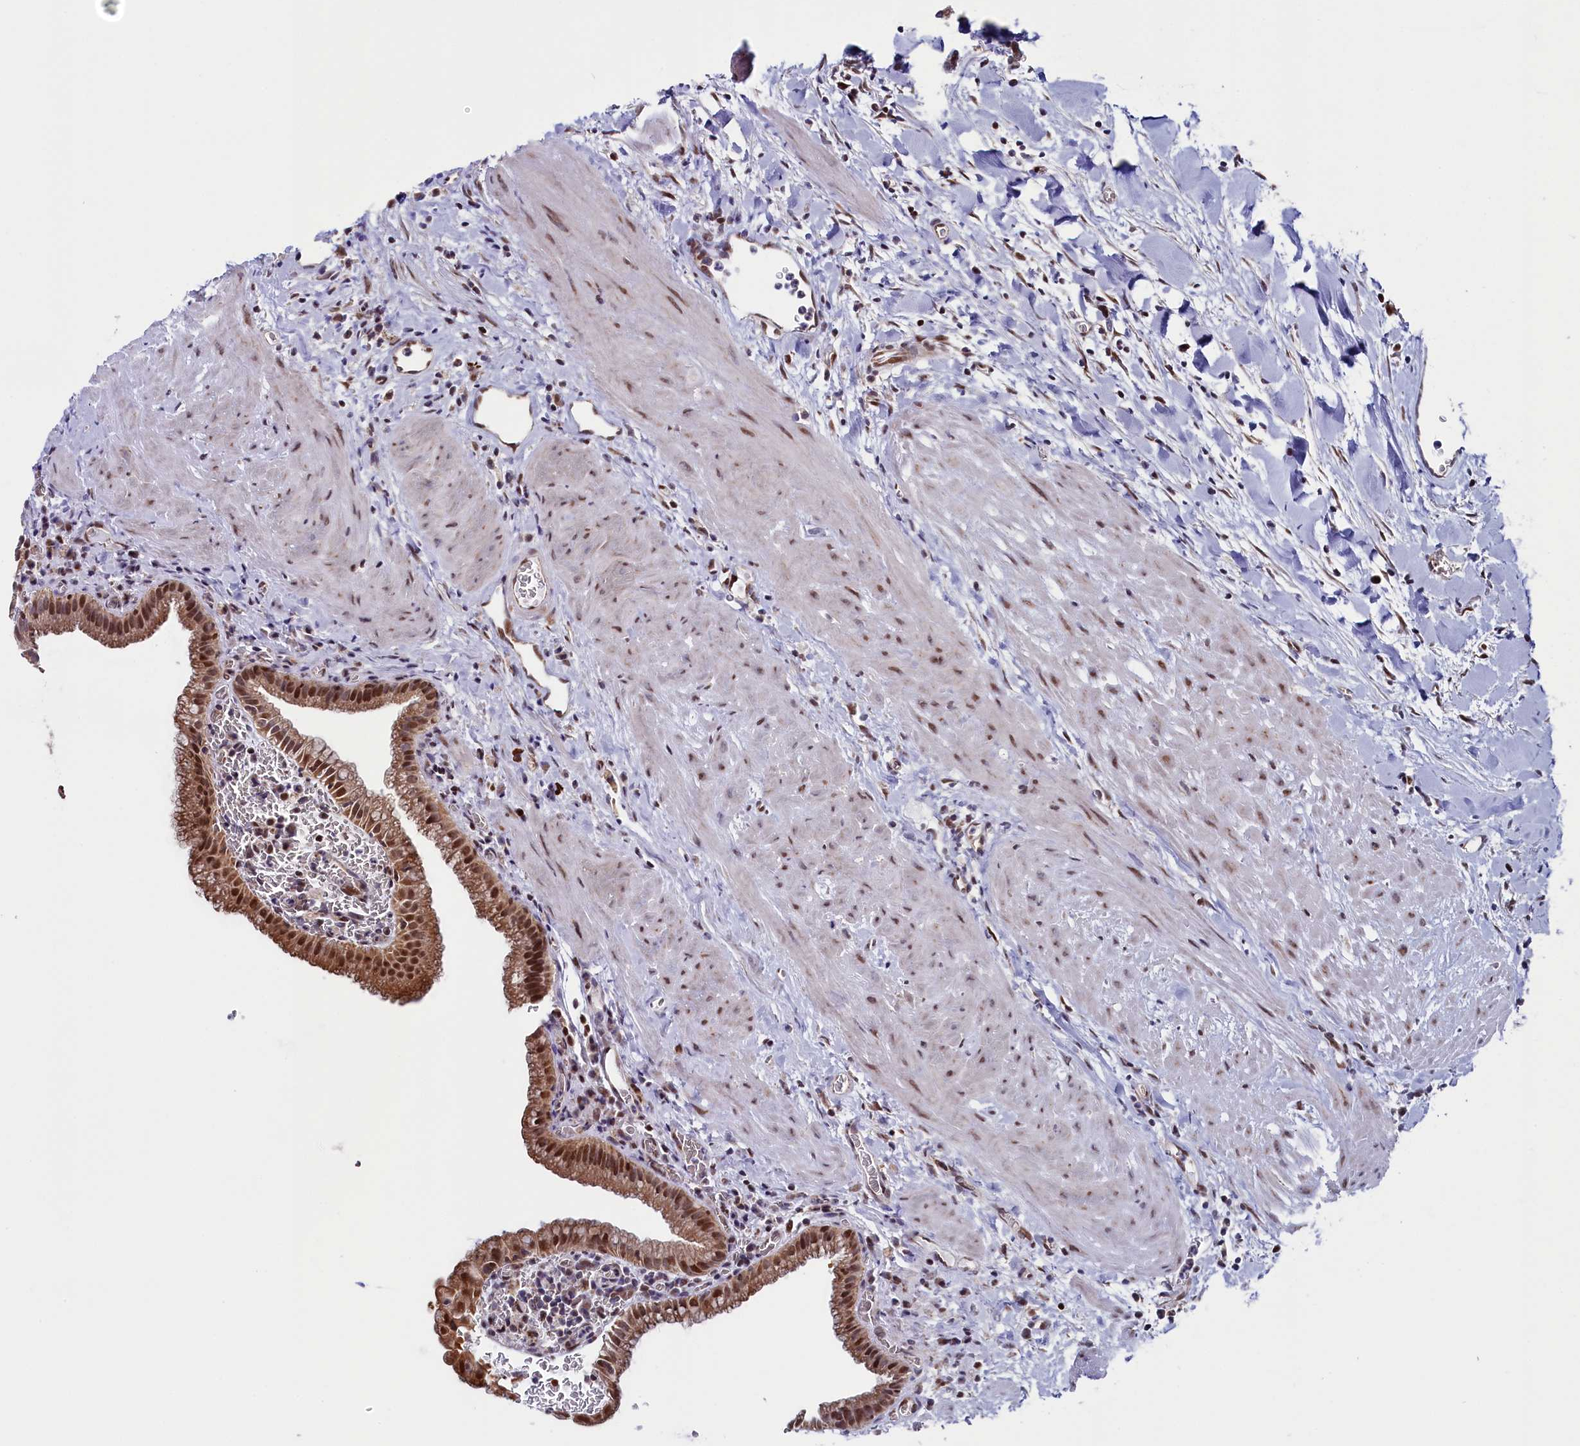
{"staining": {"intensity": "moderate", "quantity": ">75%", "location": "cytoplasmic/membranous,nuclear"}, "tissue": "gallbladder", "cell_type": "Glandular cells", "image_type": "normal", "snomed": [{"axis": "morphology", "description": "Normal tissue, NOS"}, {"axis": "topography", "description": "Gallbladder"}], "caption": "Immunohistochemical staining of normal gallbladder shows moderate cytoplasmic/membranous,nuclear protein expression in about >75% of glandular cells.", "gene": "CIAPIN1", "patient": {"sex": "male", "age": 78}}